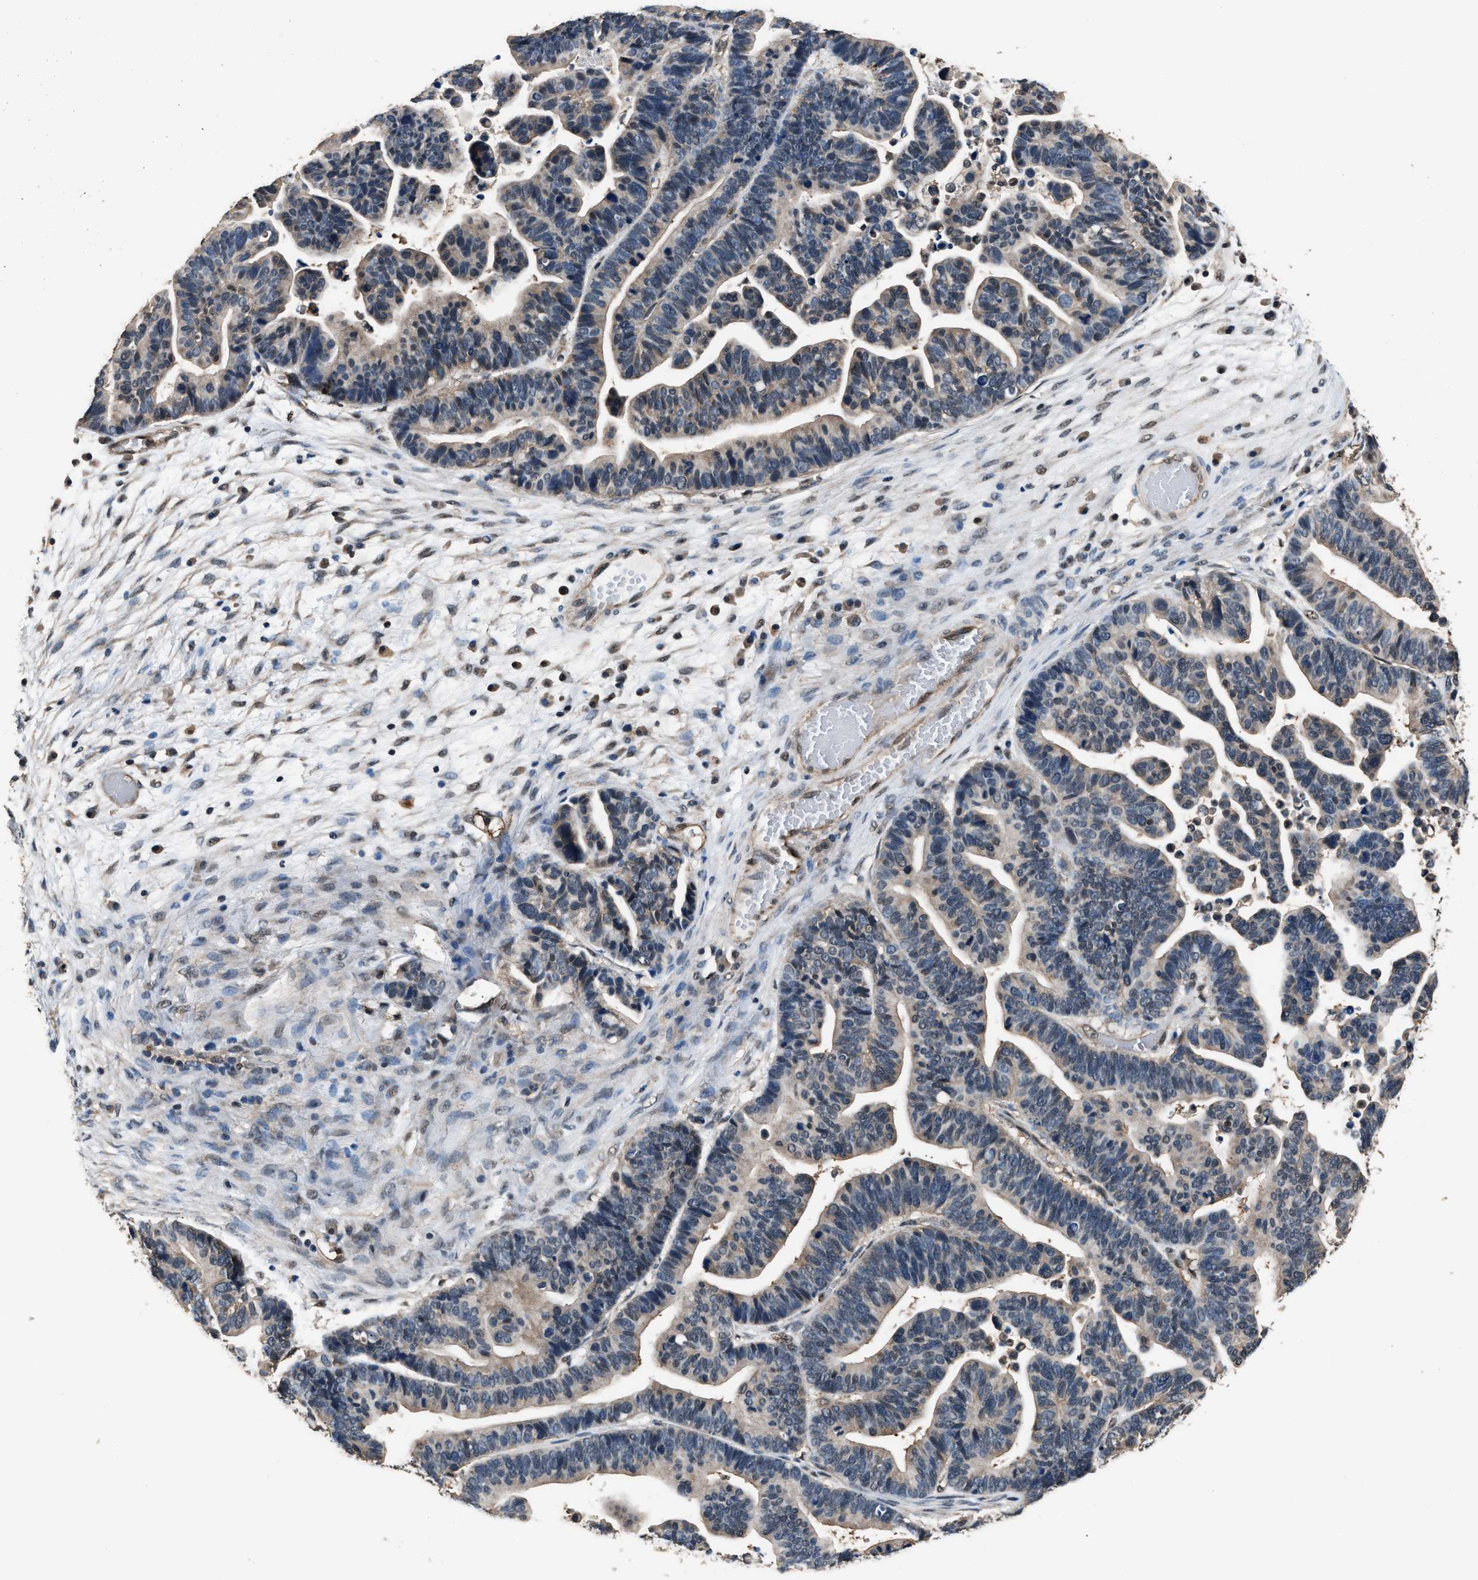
{"staining": {"intensity": "weak", "quantity": "<25%", "location": "nuclear"}, "tissue": "ovarian cancer", "cell_type": "Tumor cells", "image_type": "cancer", "snomed": [{"axis": "morphology", "description": "Cystadenocarcinoma, serous, NOS"}, {"axis": "topography", "description": "Ovary"}], "caption": "Protein analysis of ovarian serous cystadenocarcinoma displays no significant staining in tumor cells.", "gene": "DFFA", "patient": {"sex": "female", "age": 56}}